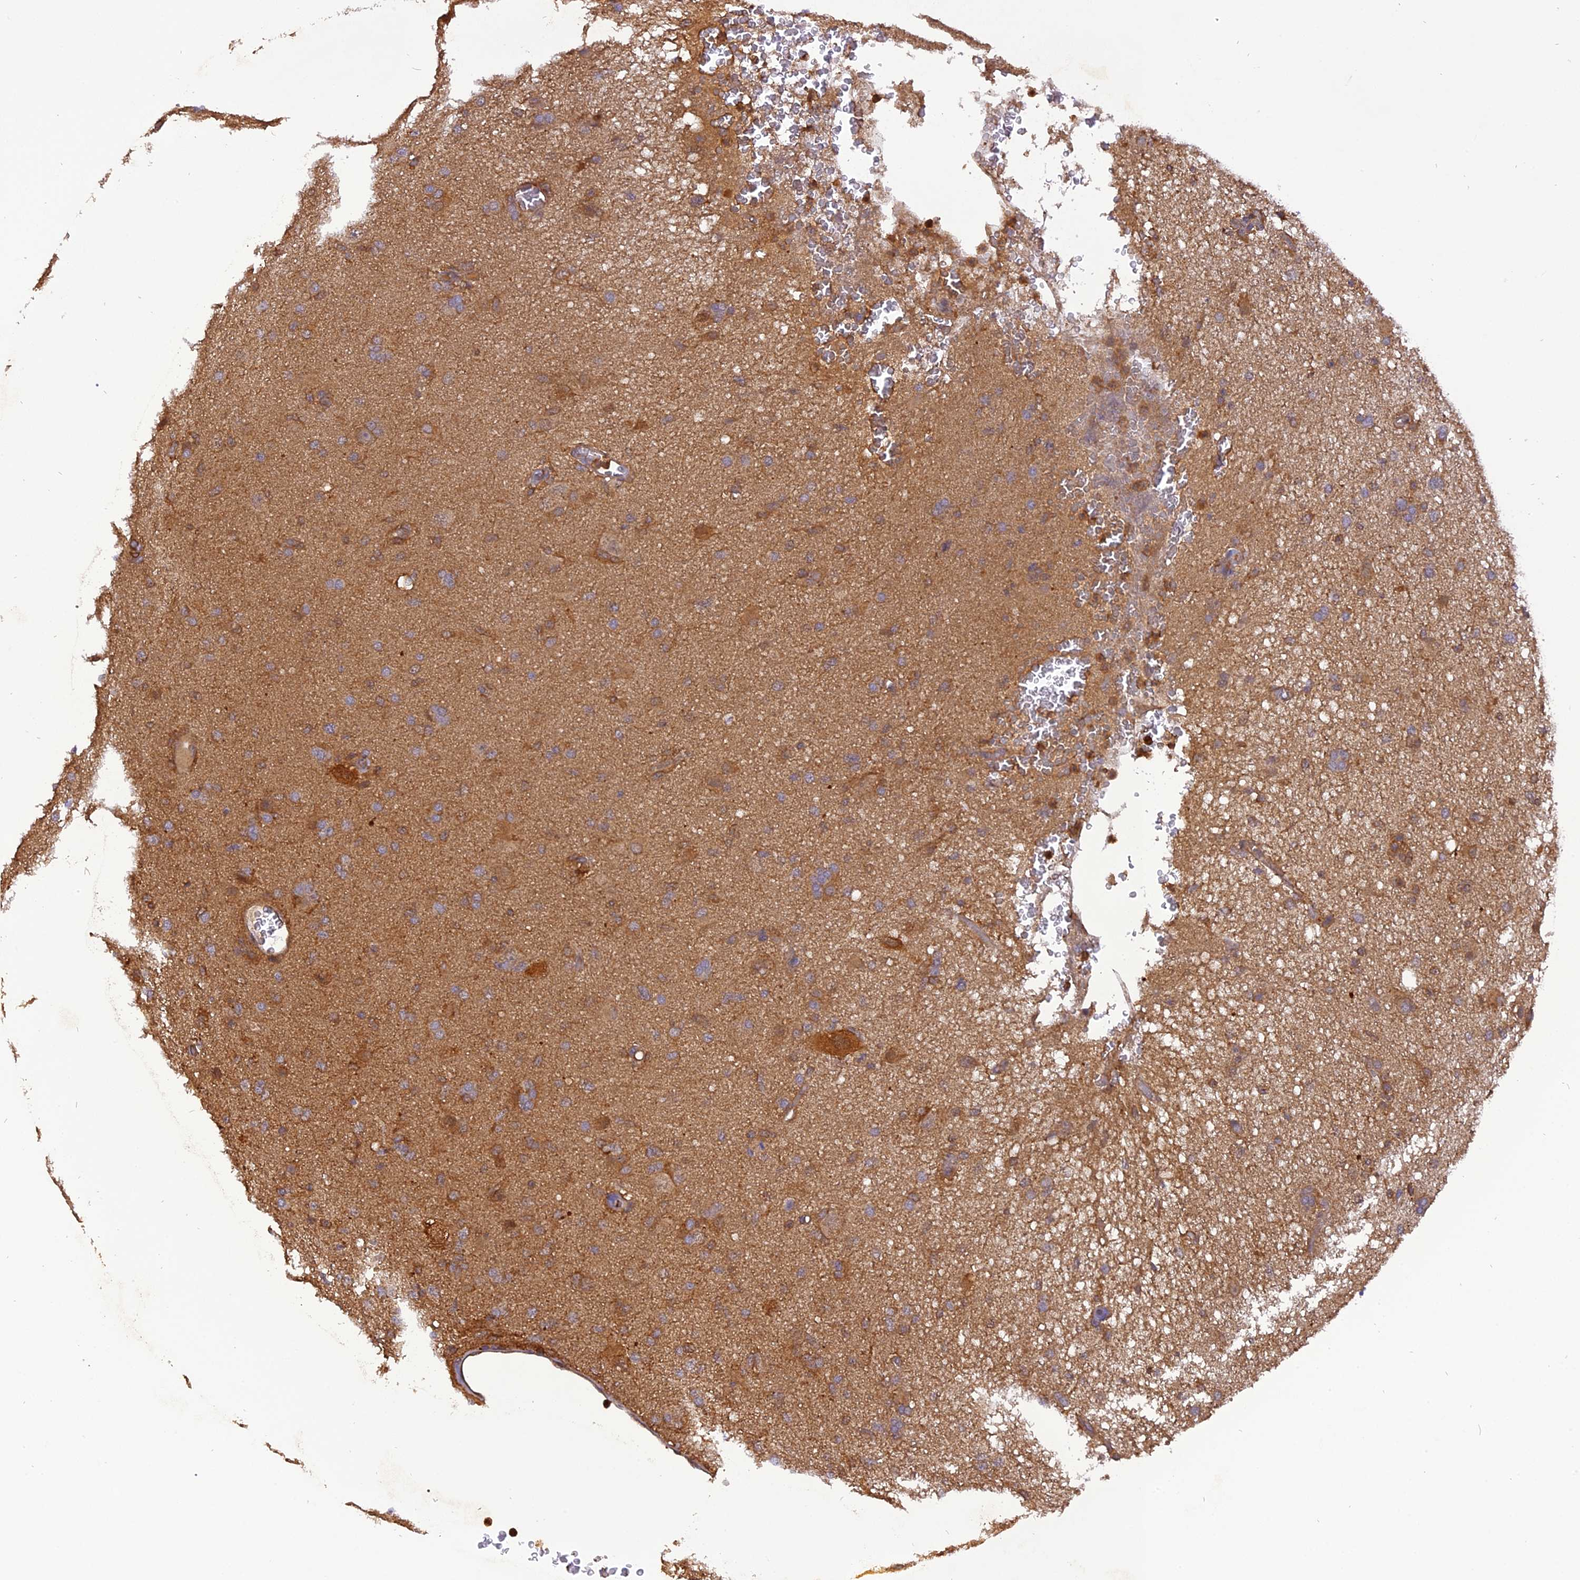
{"staining": {"intensity": "moderate", "quantity": "<25%", "location": "cytoplasmic/membranous"}, "tissue": "glioma", "cell_type": "Tumor cells", "image_type": "cancer", "snomed": [{"axis": "morphology", "description": "Glioma, malignant, High grade"}, {"axis": "topography", "description": "Brain"}], "caption": "This is a histology image of IHC staining of malignant high-grade glioma, which shows moderate positivity in the cytoplasmic/membranous of tumor cells.", "gene": "STOML1", "patient": {"sex": "female", "age": 57}}